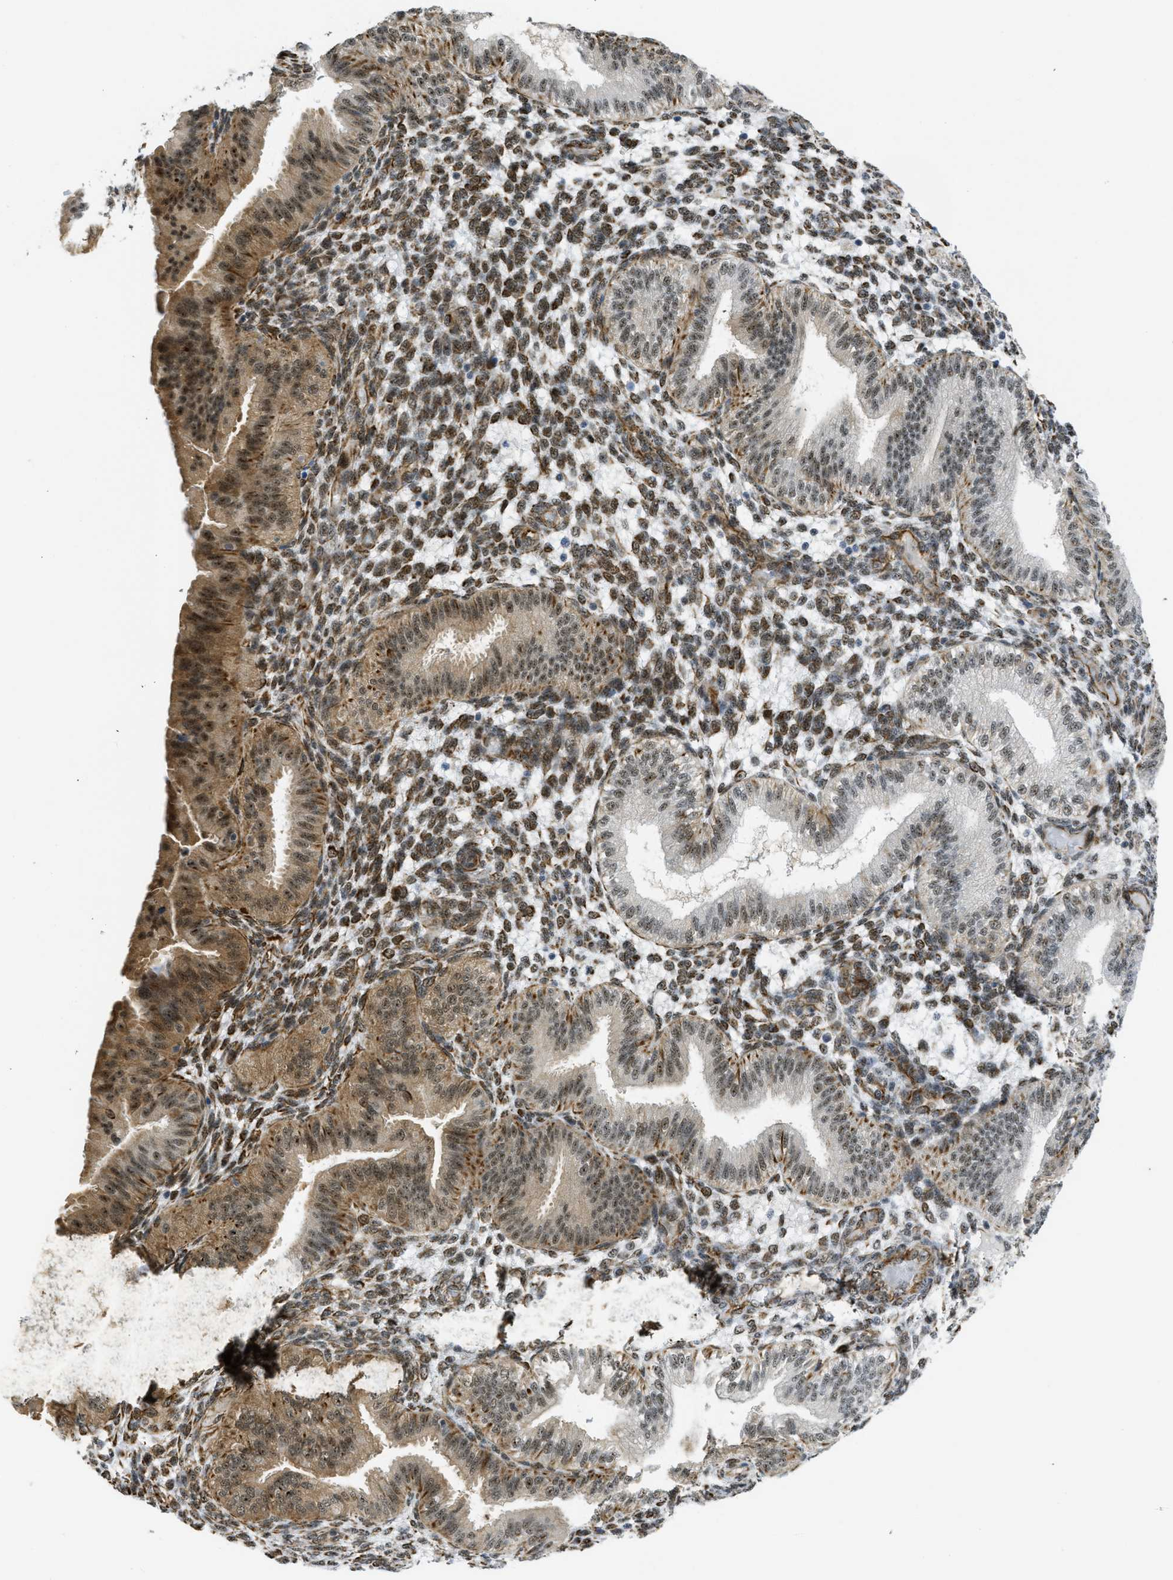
{"staining": {"intensity": "moderate", "quantity": "<25%", "location": "nuclear"}, "tissue": "endometrium", "cell_type": "Cells in endometrial stroma", "image_type": "normal", "snomed": [{"axis": "morphology", "description": "Normal tissue, NOS"}, {"axis": "topography", "description": "Endometrium"}], "caption": "Approximately <25% of cells in endometrial stroma in benign endometrium exhibit moderate nuclear protein expression as visualized by brown immunohistochemical staining.", "gene": "LRRC8B", "patient": {"sex": "female", "age": 39}}